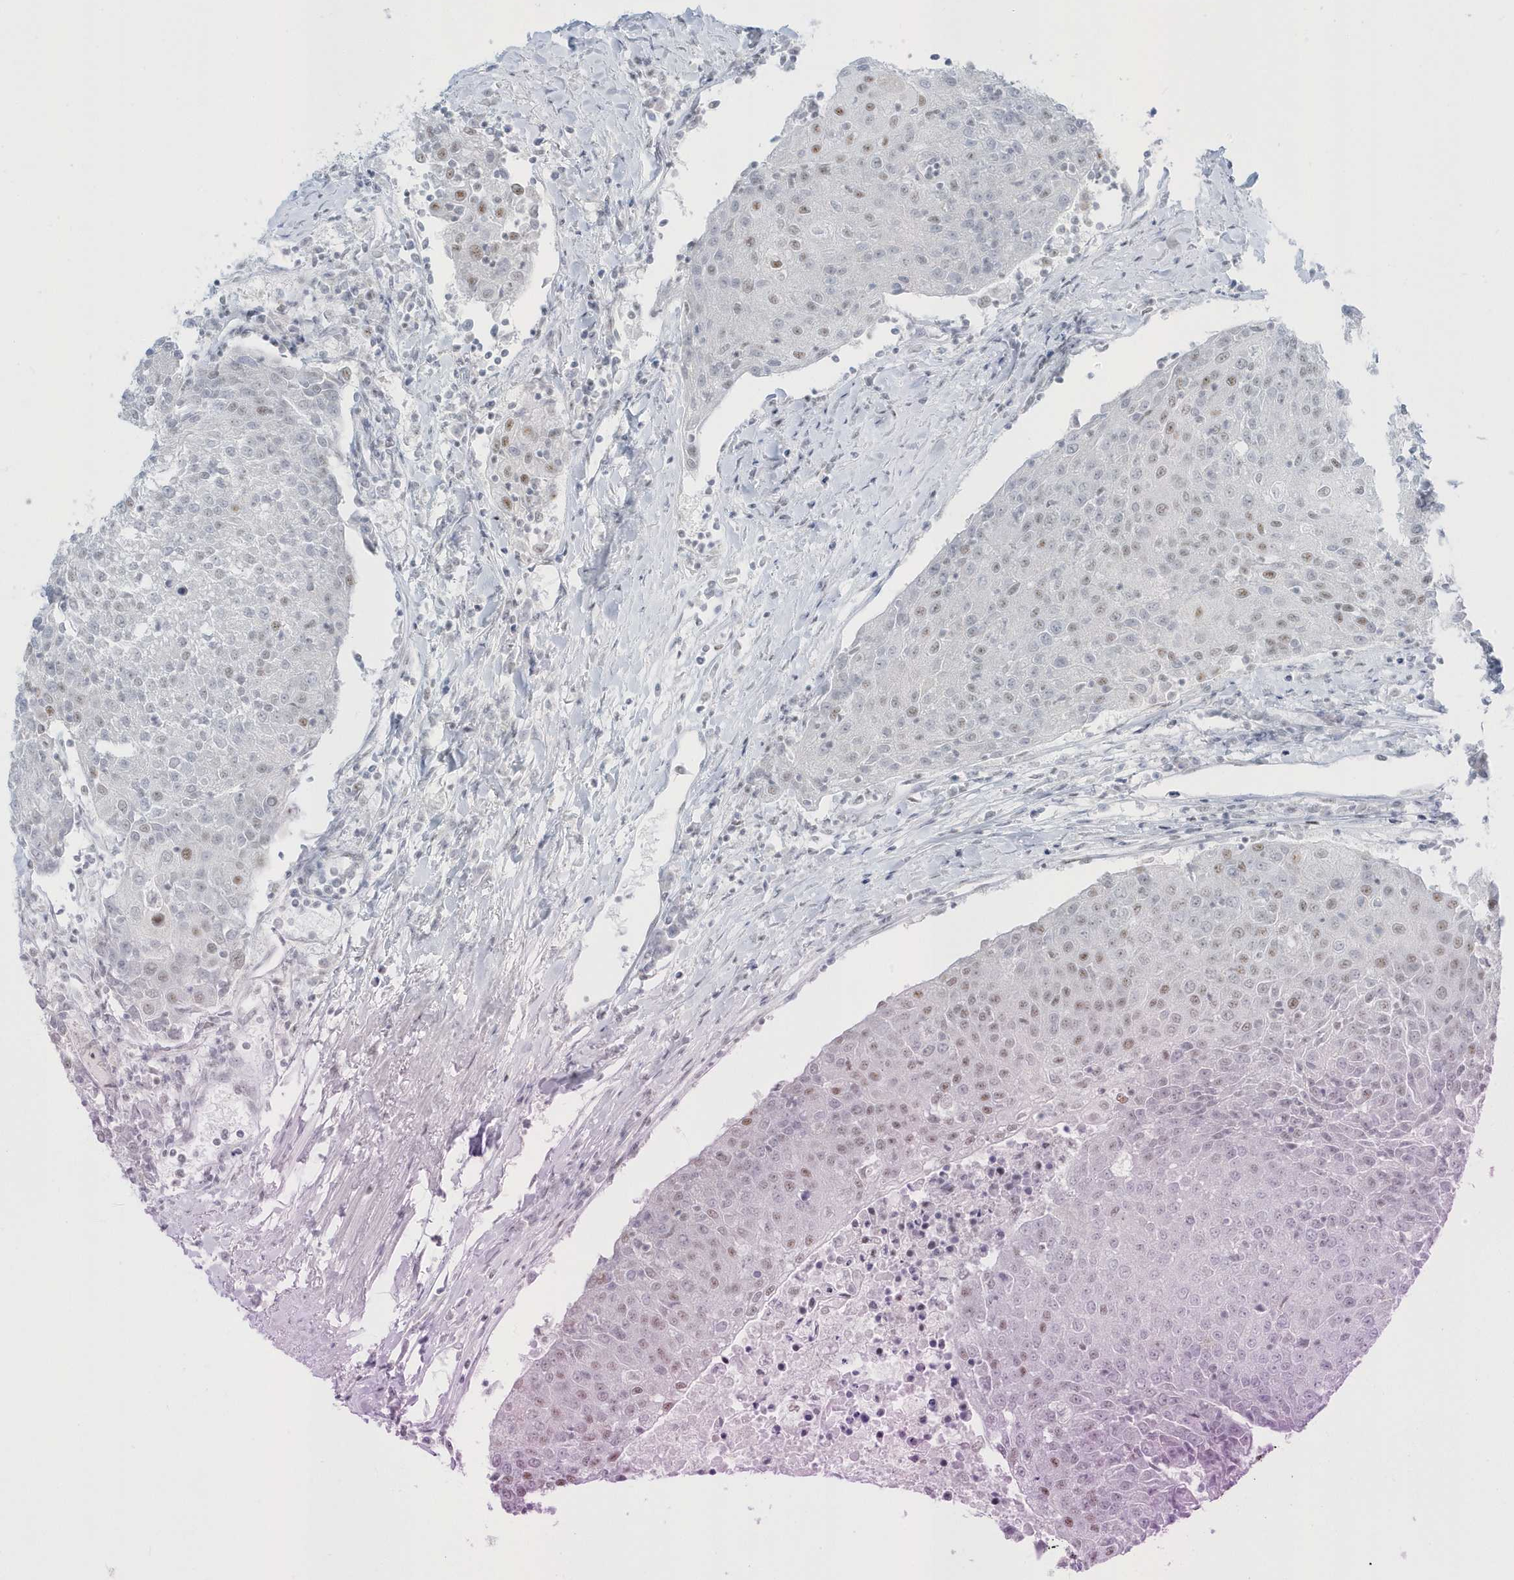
{"staining": {"intensity": "weak", "quantity": "25%-75%", "location": "nuclear"}, "tissue": "urothelial cancer", "cell_type": "Tumor cells", "image_type": "cancer", "snomed": [{"axis": "morphology", "description": "Urothelial carcinoma, High grade"}, {"axis": "topography", "description": "Urinary bladder"}], "caption": "The immunohistochemical stain shows weak nuclear positivity in tumor cells of high-grade urothelial carcinoma tissue.", "gene": "PLEKHN1", "patient": {"sex": "female", "age": 85}}